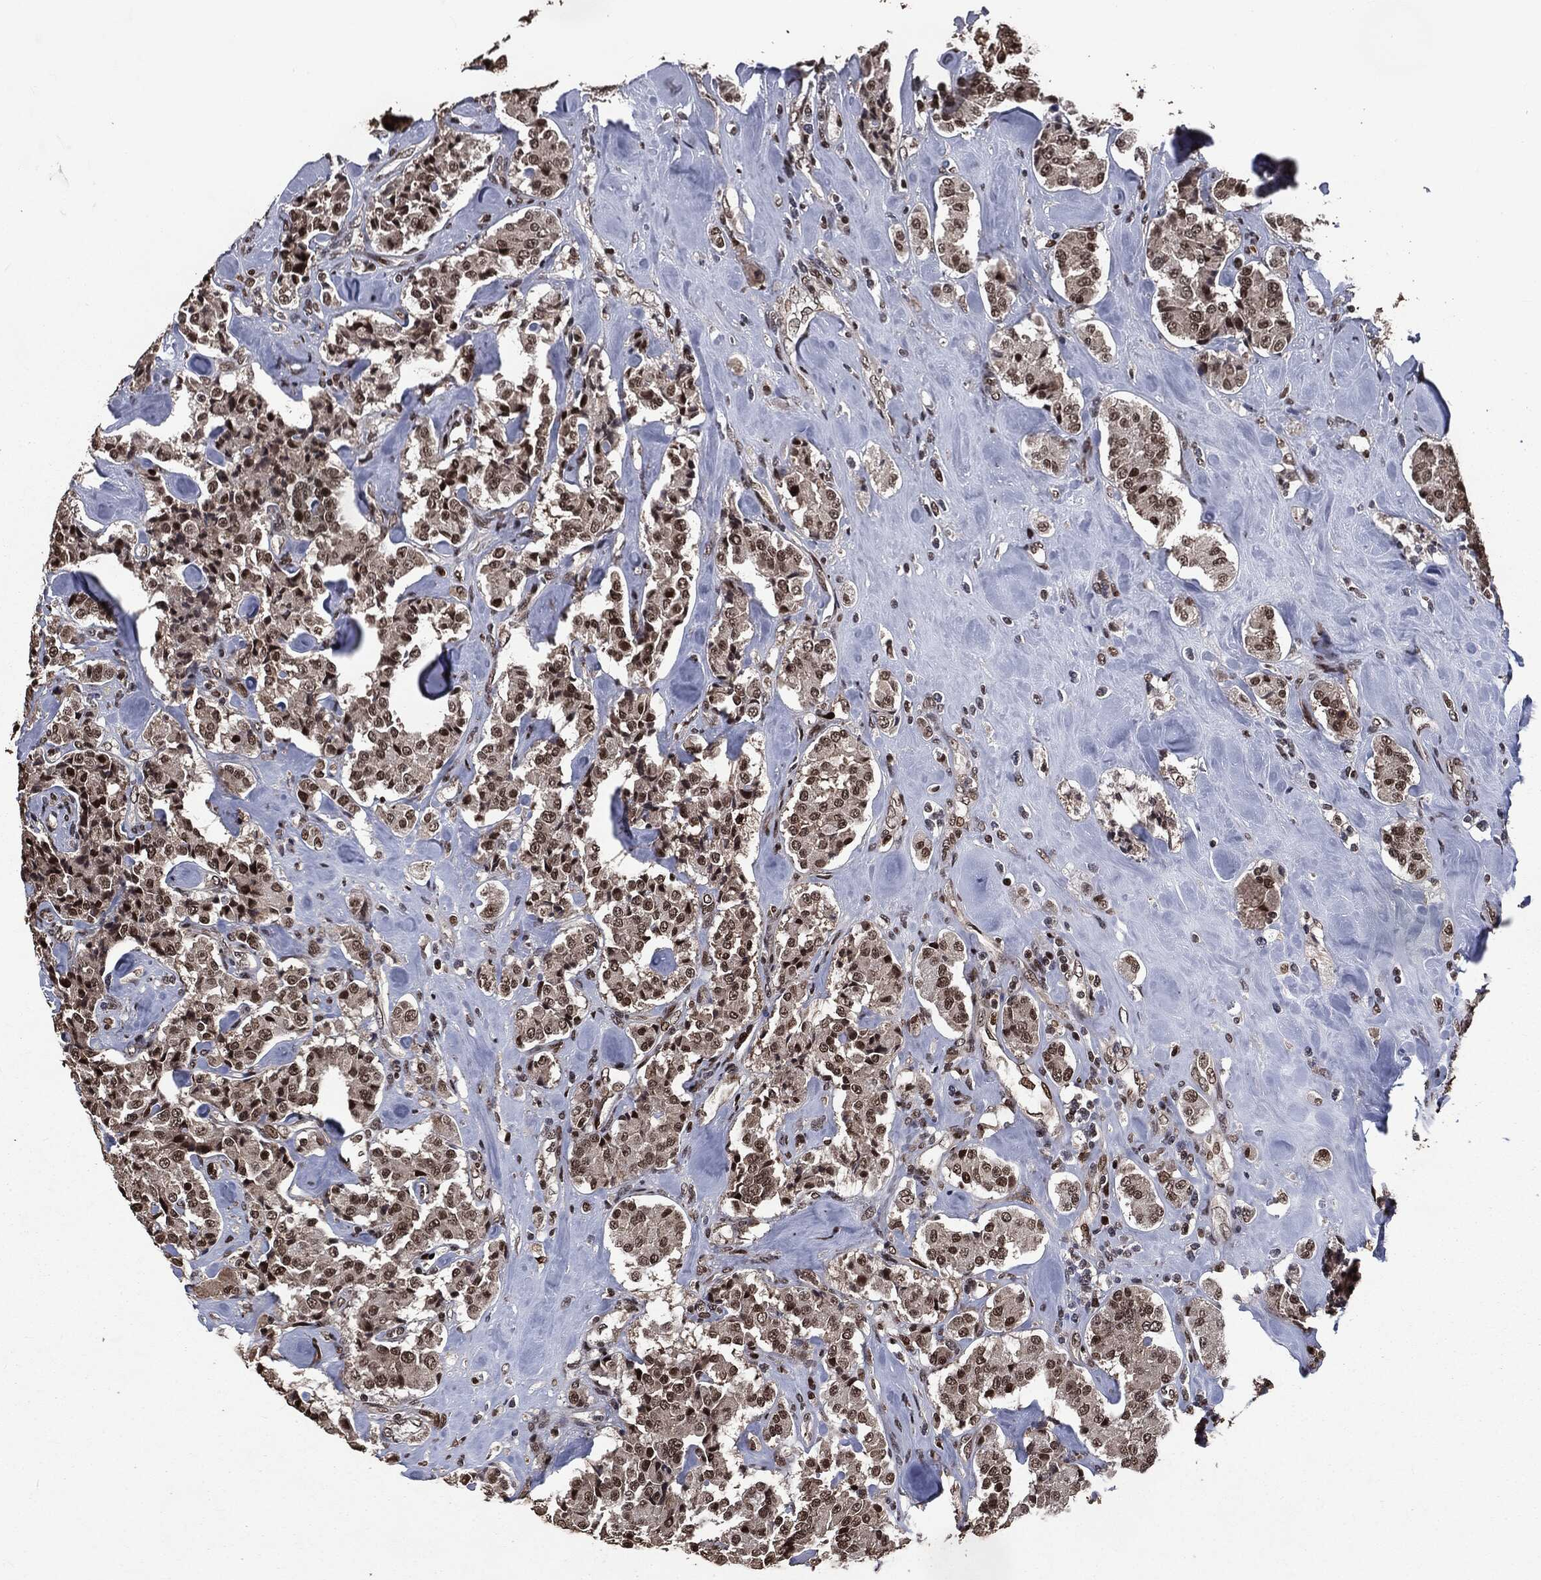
{"staining": {"intensity": "strong", "quantity": "25%-75%", "location": "nuclear"}, "tissue": "carcinoid", "cell_type": "Tumor cells", "image_type": "cancer", "snomed": [{"axis": "morphology", "description": "Carcinoid, malignant, NOS"}, {"axis": "topography", "description": "Pancreas"}], "caption": "Carcinoid was stained to show a protein in brown. There is high levels of strong nuclear staining in approximately 25%-75% of tumor cells. (brown staining indicates protein expression, while blue staining denotes nuclei).", "gene": "DVL2", "patient": {"sex": "male", "age": 41}}